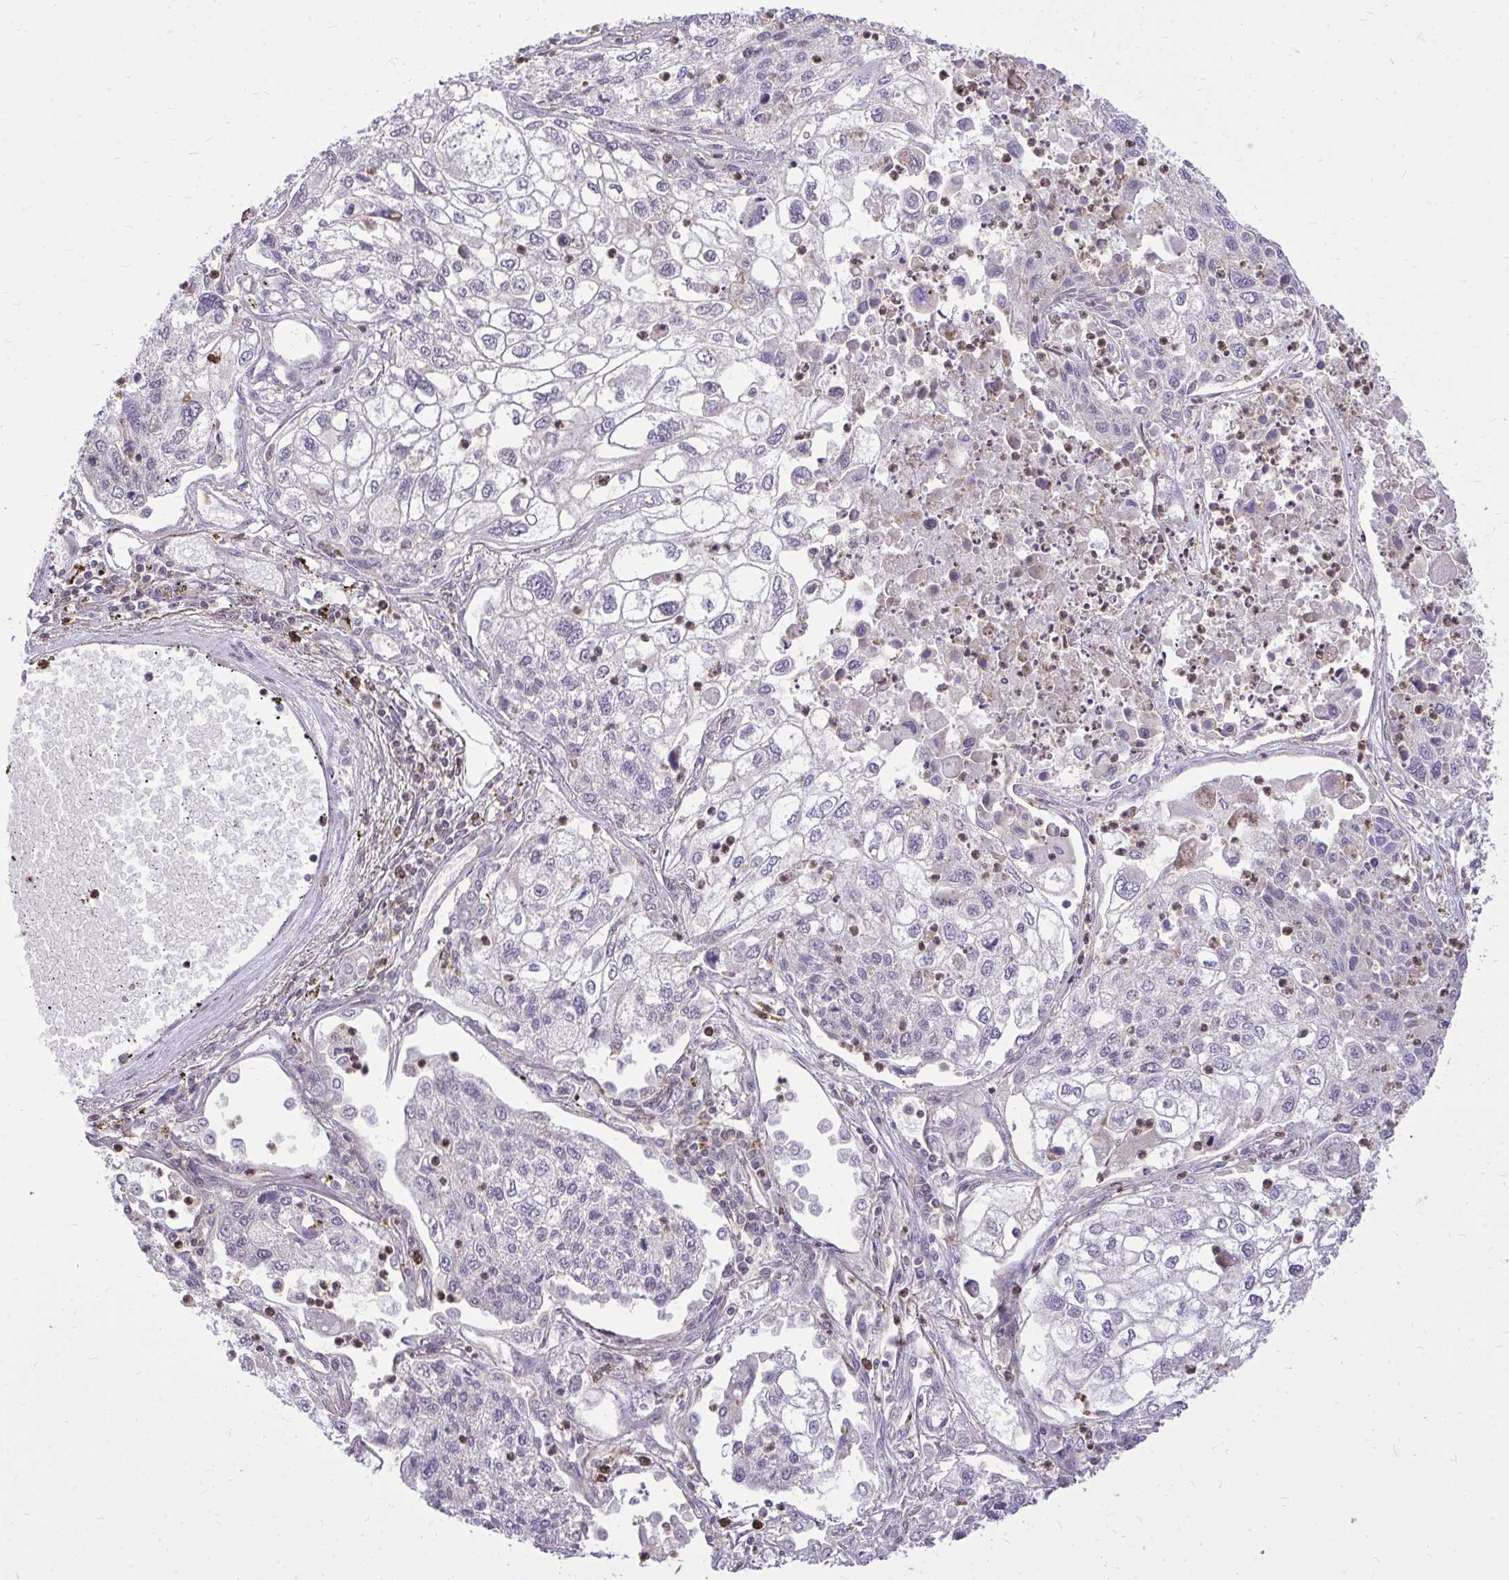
{"staining": {"intensity": "negative", "quantity": "none", "location": "none"}, "tissue": "lung cancer", "cell_type": "Tumor cells", "image_type": "cancer", "snomed": [{"axis": "morphology", "description": "Squamous cell carcinoma, NOS"}, {"axis": "topography", "description": "Lung"}], "caption": "Immunohistochemical staining of lung cancer (squamous cell carcinoma) demonstrates no significant staining in tumor cells.", "gene": "SLC7A5", "patient": {"sex": "male", "age": 74}}